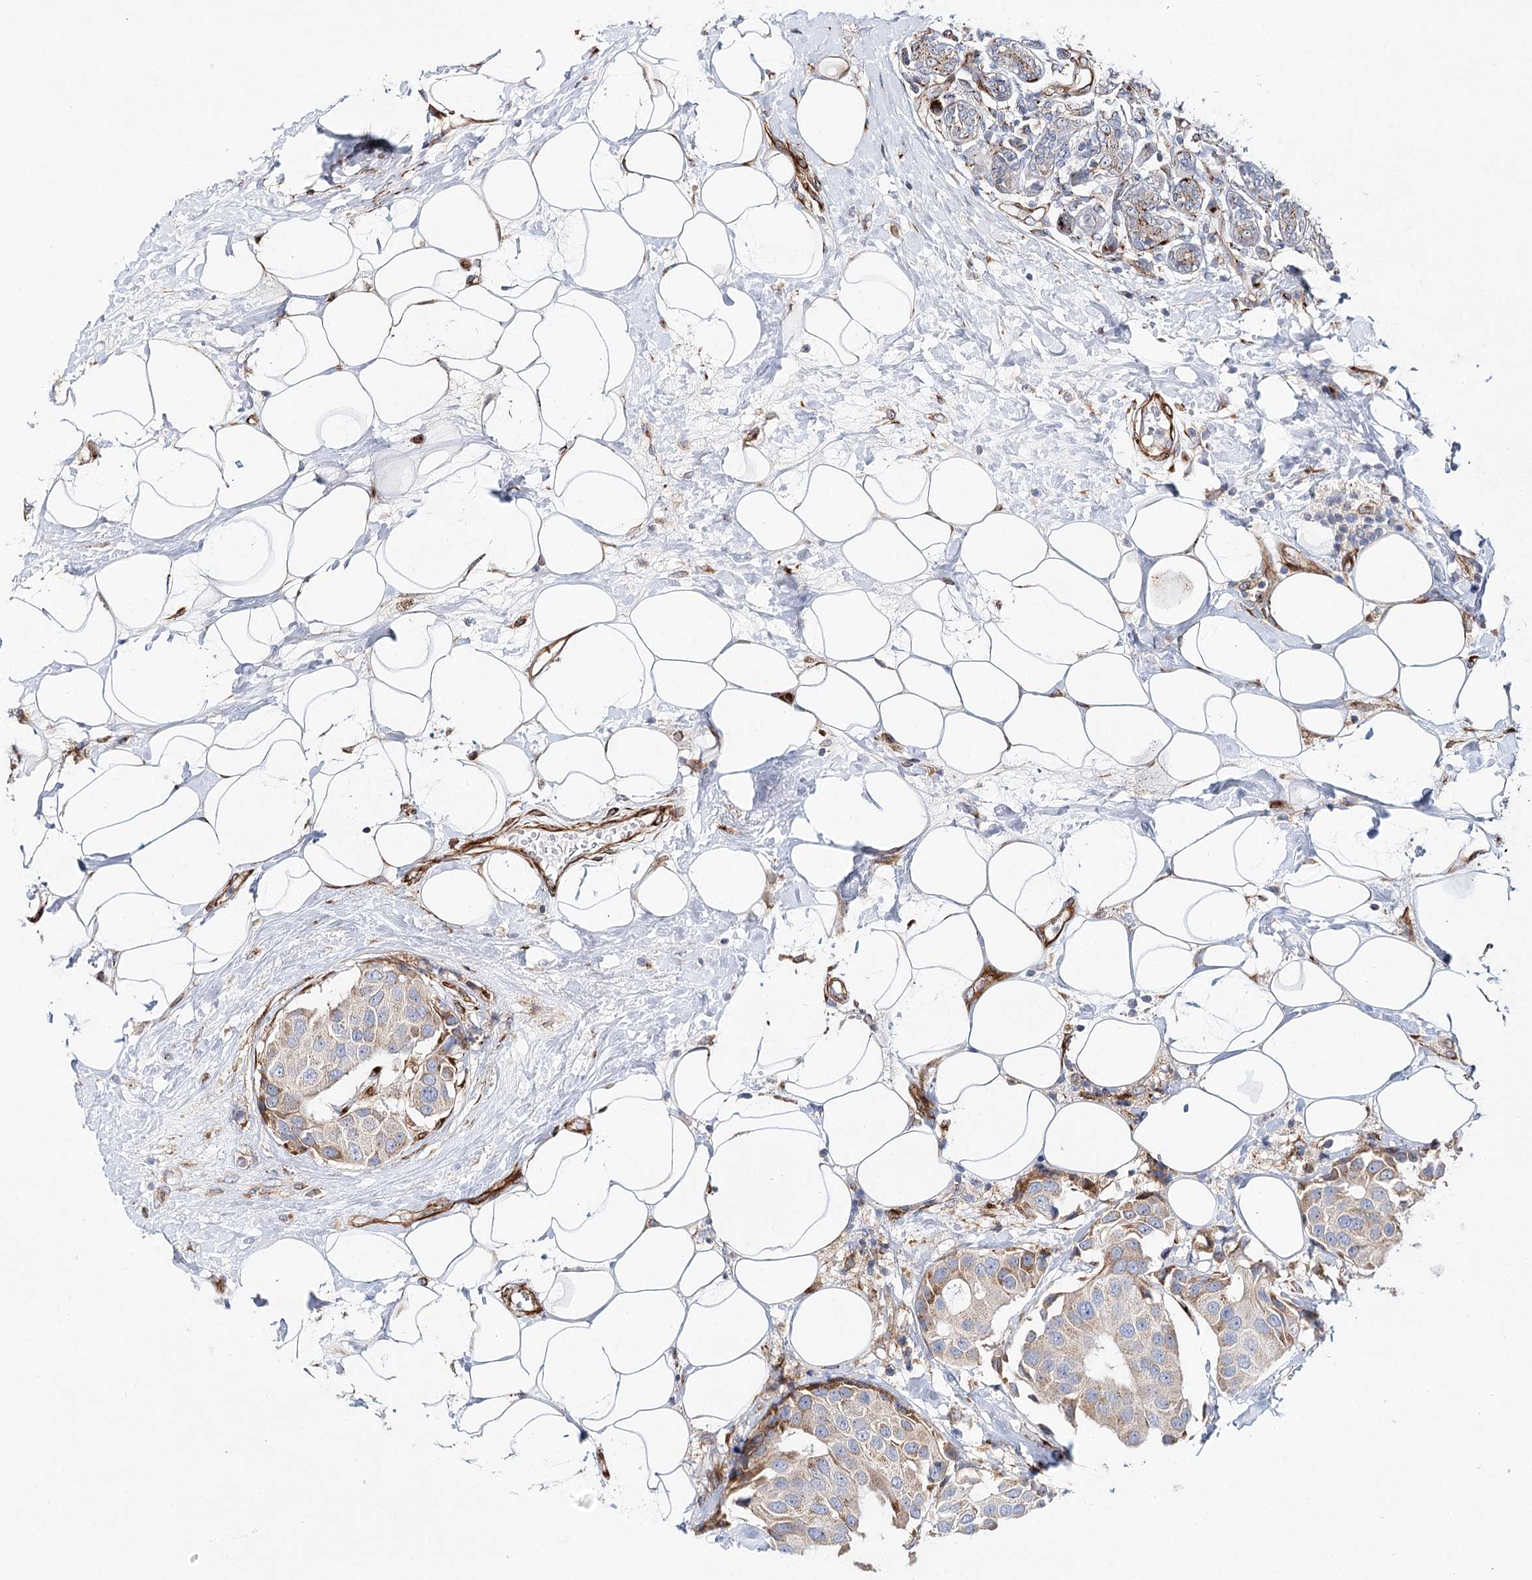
{"staining": {"intensity": "moderate", "quantity": "<25%", "location": "cytoplasmic/membranous"}, "tissue": "breast cancer", "cell_type": "Tumor cells", "image_type": "cancer", "snomed": [{"axis": "morphology", "description": "Normal tissue, NOS"}, {"axis": "morphology", "description": "Duct carcinoma"}, {"axis": "topography", "description": "Breast"}], "caption": "Human intraductal carcinoma (breast) stained with a protein marker demonstrates moderate staining in tumor cells.", "gene": "ABRAXAS2", "patient": {"sex": "female", "age": 39}}